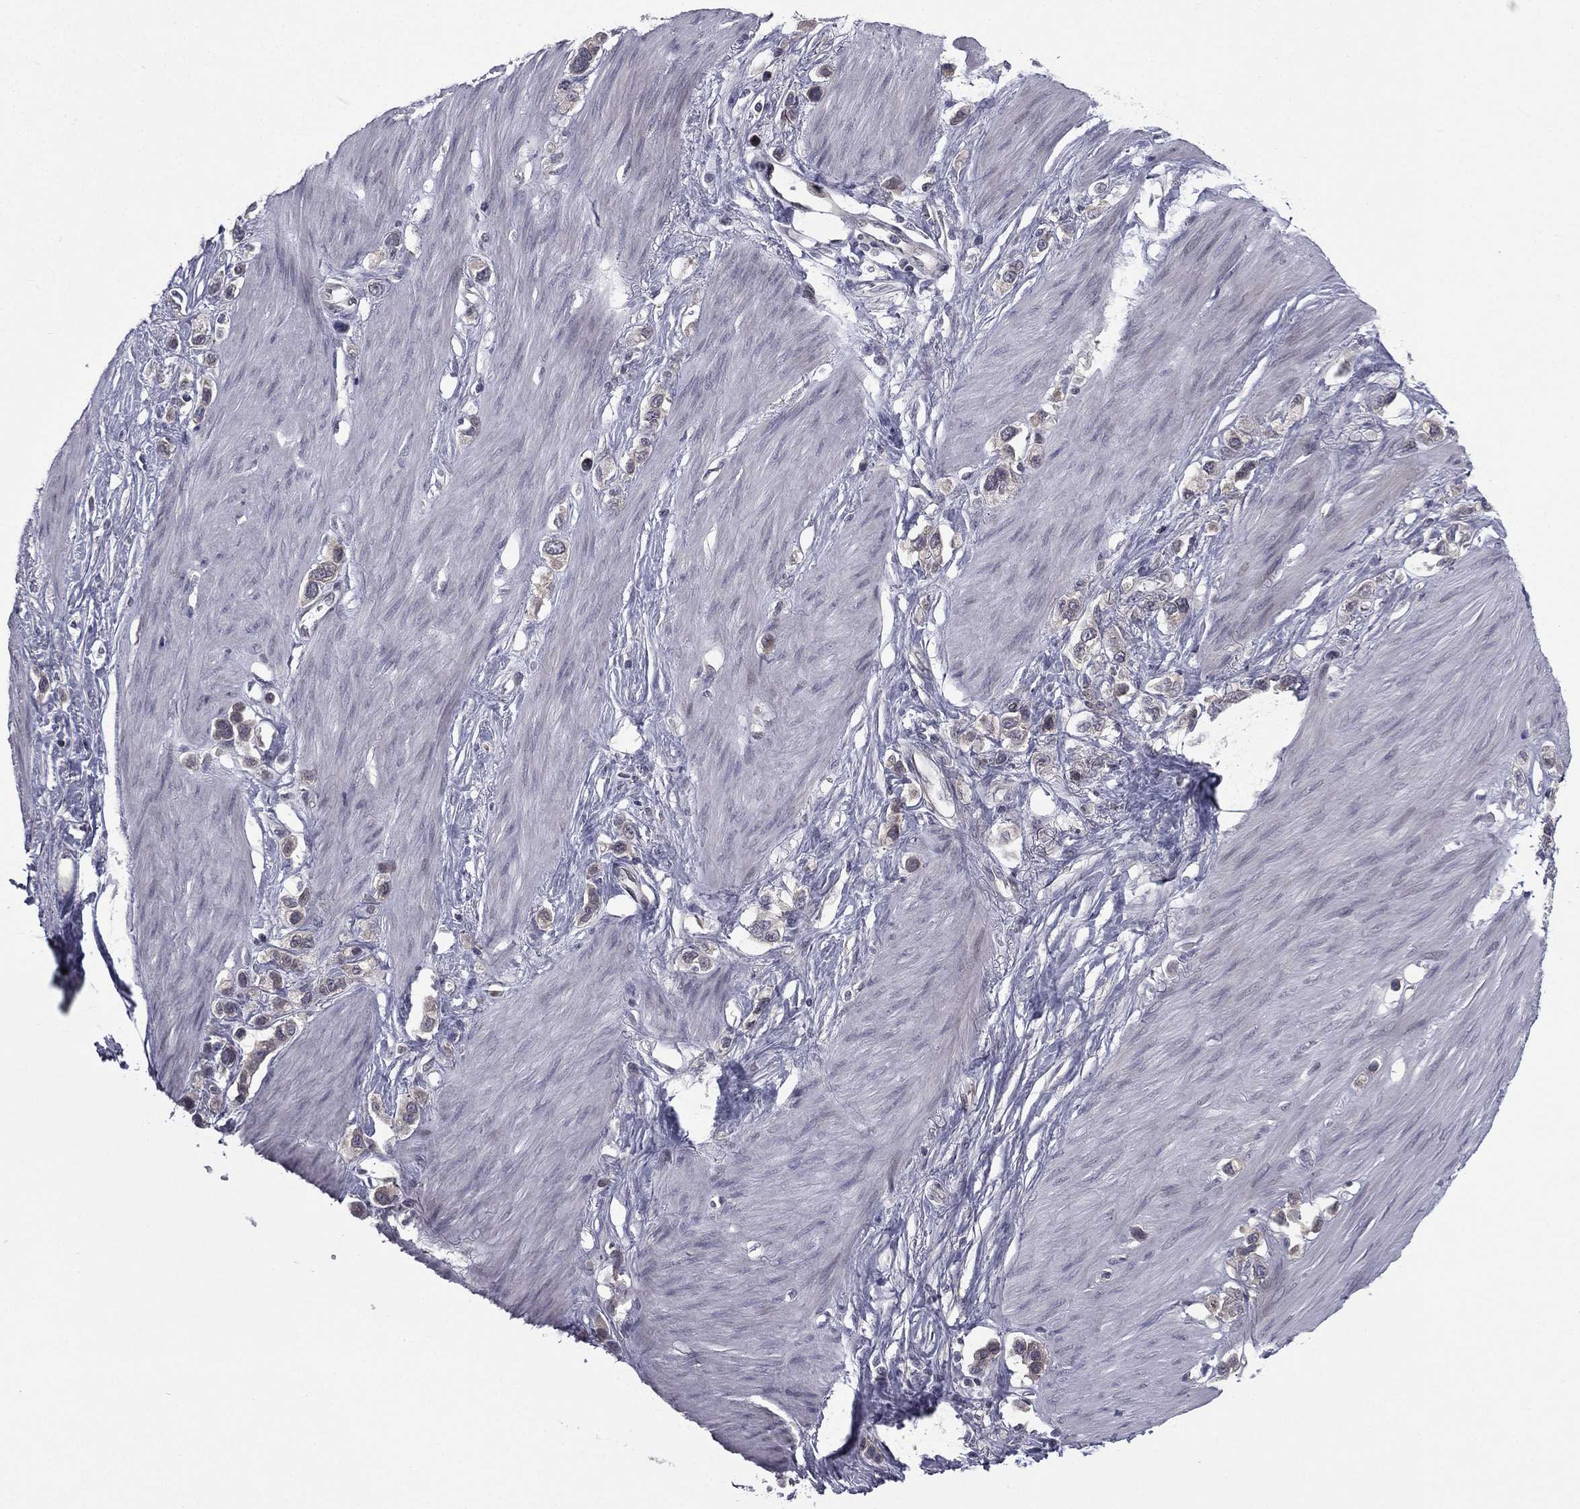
{"staining": {"intensity": "negative", "quantity": "none", "location": "none"}, "tissue": "stomach cancer", "cell_type": "Tumor cells", "image_type": "cancer", "snomed": [{"axis": "morphology", "description": "Normal tissue, NOS"}, {"axis": "morphology", "description": "Adenocarcinoma, NOS"}, {"axis": "morphology", "description": "Adenocarcinoma, High grade"}, {"axis": "topography", "description": "Stomach, upper"}, {"axis": "topography", "description": "Stomach"}], "caption": "Immunohistochemical staining of human stomach cancer (adenocarcinoma) reveals no significant expression in tumor cells.", "gene": "ACTRT2", "patient": {"sex": "female", "age": 65}}